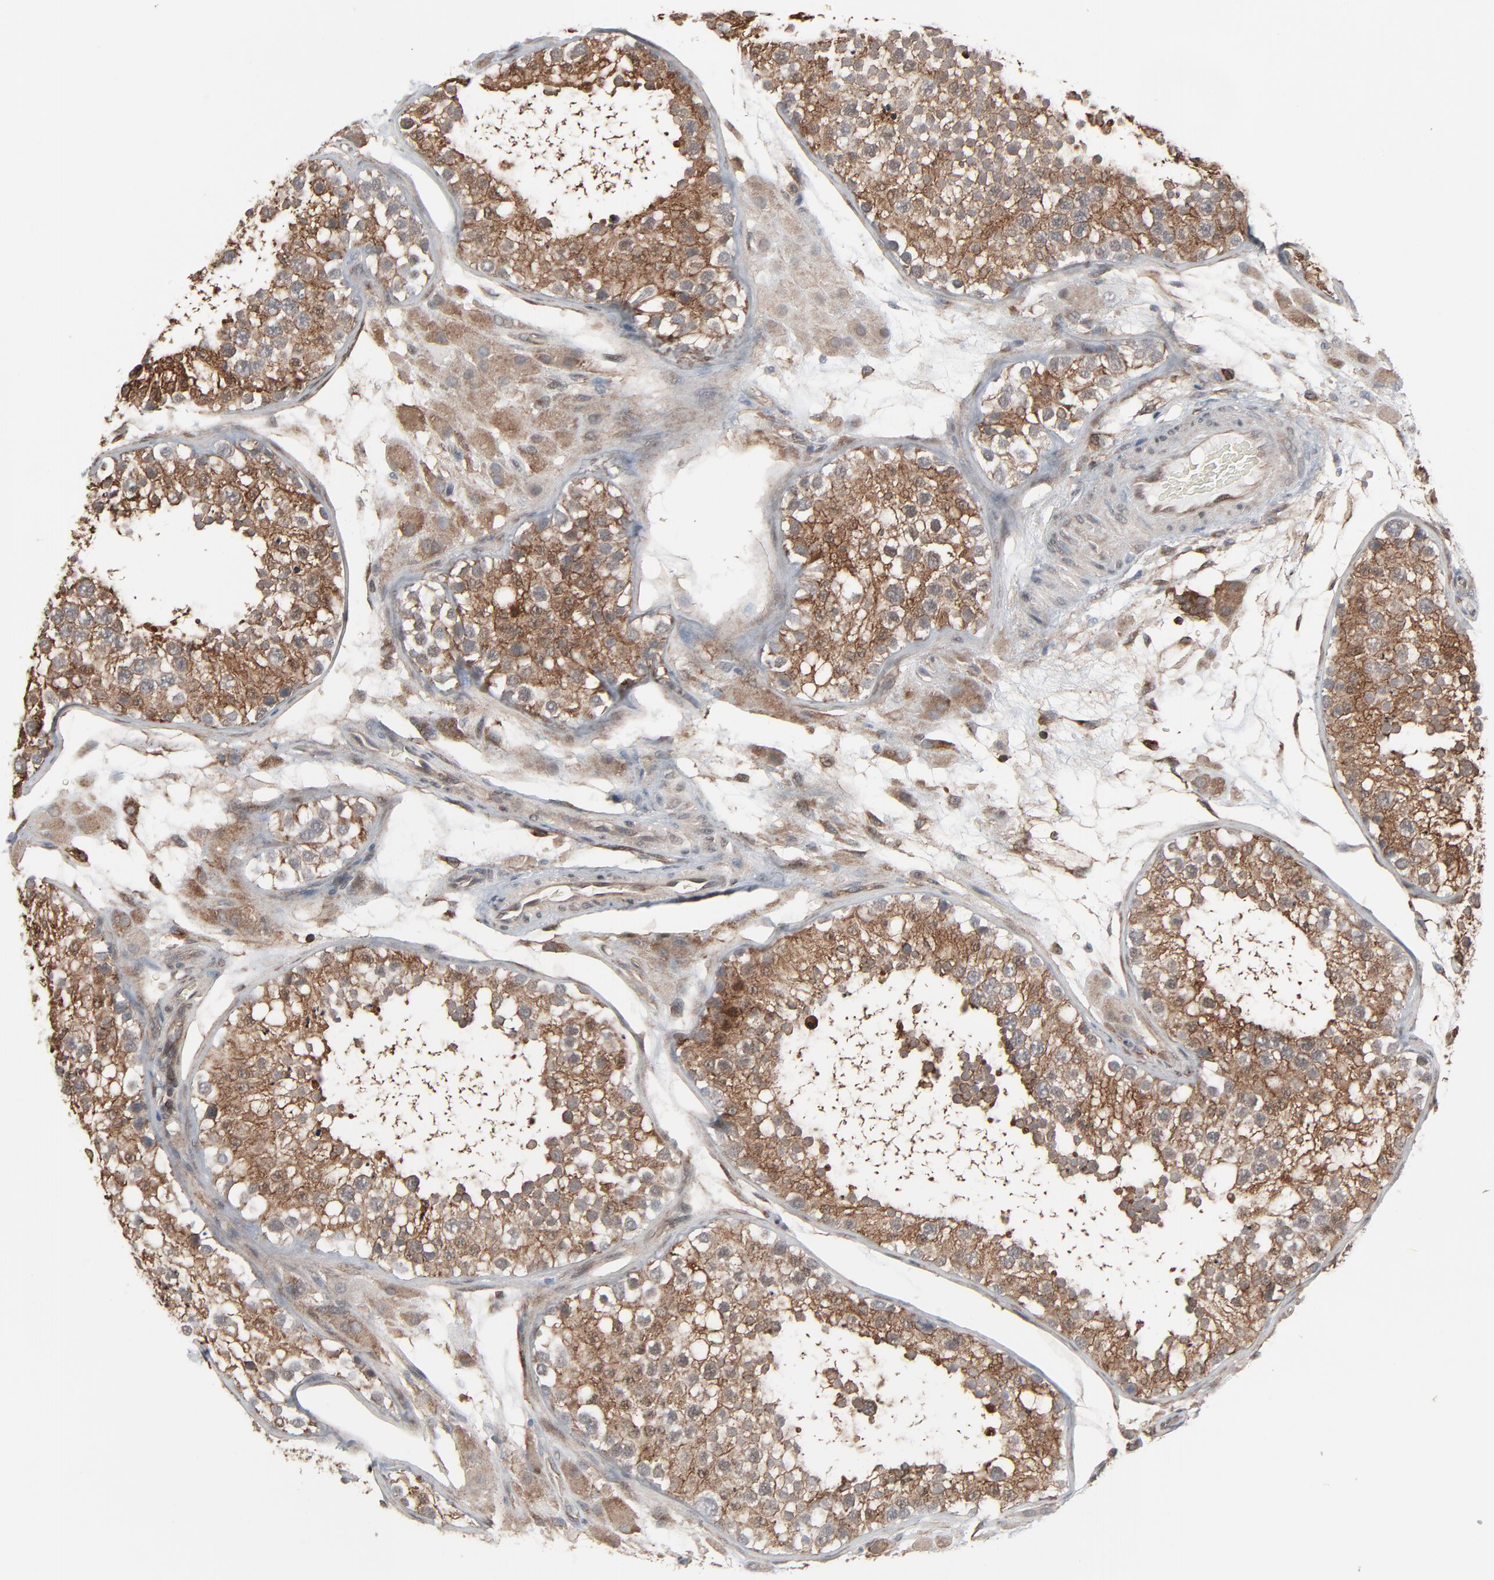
{"staining": {"intensity": "moderate", "quantity": ">75%", "location": "cytoplasmic/membranous"}, "tissue": "testis", "cell_type": "Cells in seminiferous ducts", "image_type": "normal", "snomed": [{"axis": "morphology", "description": "Normal tissue, NOS"}, {"axis": "topography", "description": "Testis"}], "caption": "The micrograph demonstrates a brown stain indicating the presence of a protein in the cytoplasmic/membranous of cells in seminiferous ducts in testis. The protein of interest is shown in brown color, while the nuclei are stained blue.", "gene": "OPTN", "patient": {"sex": "male", "age": 26}}